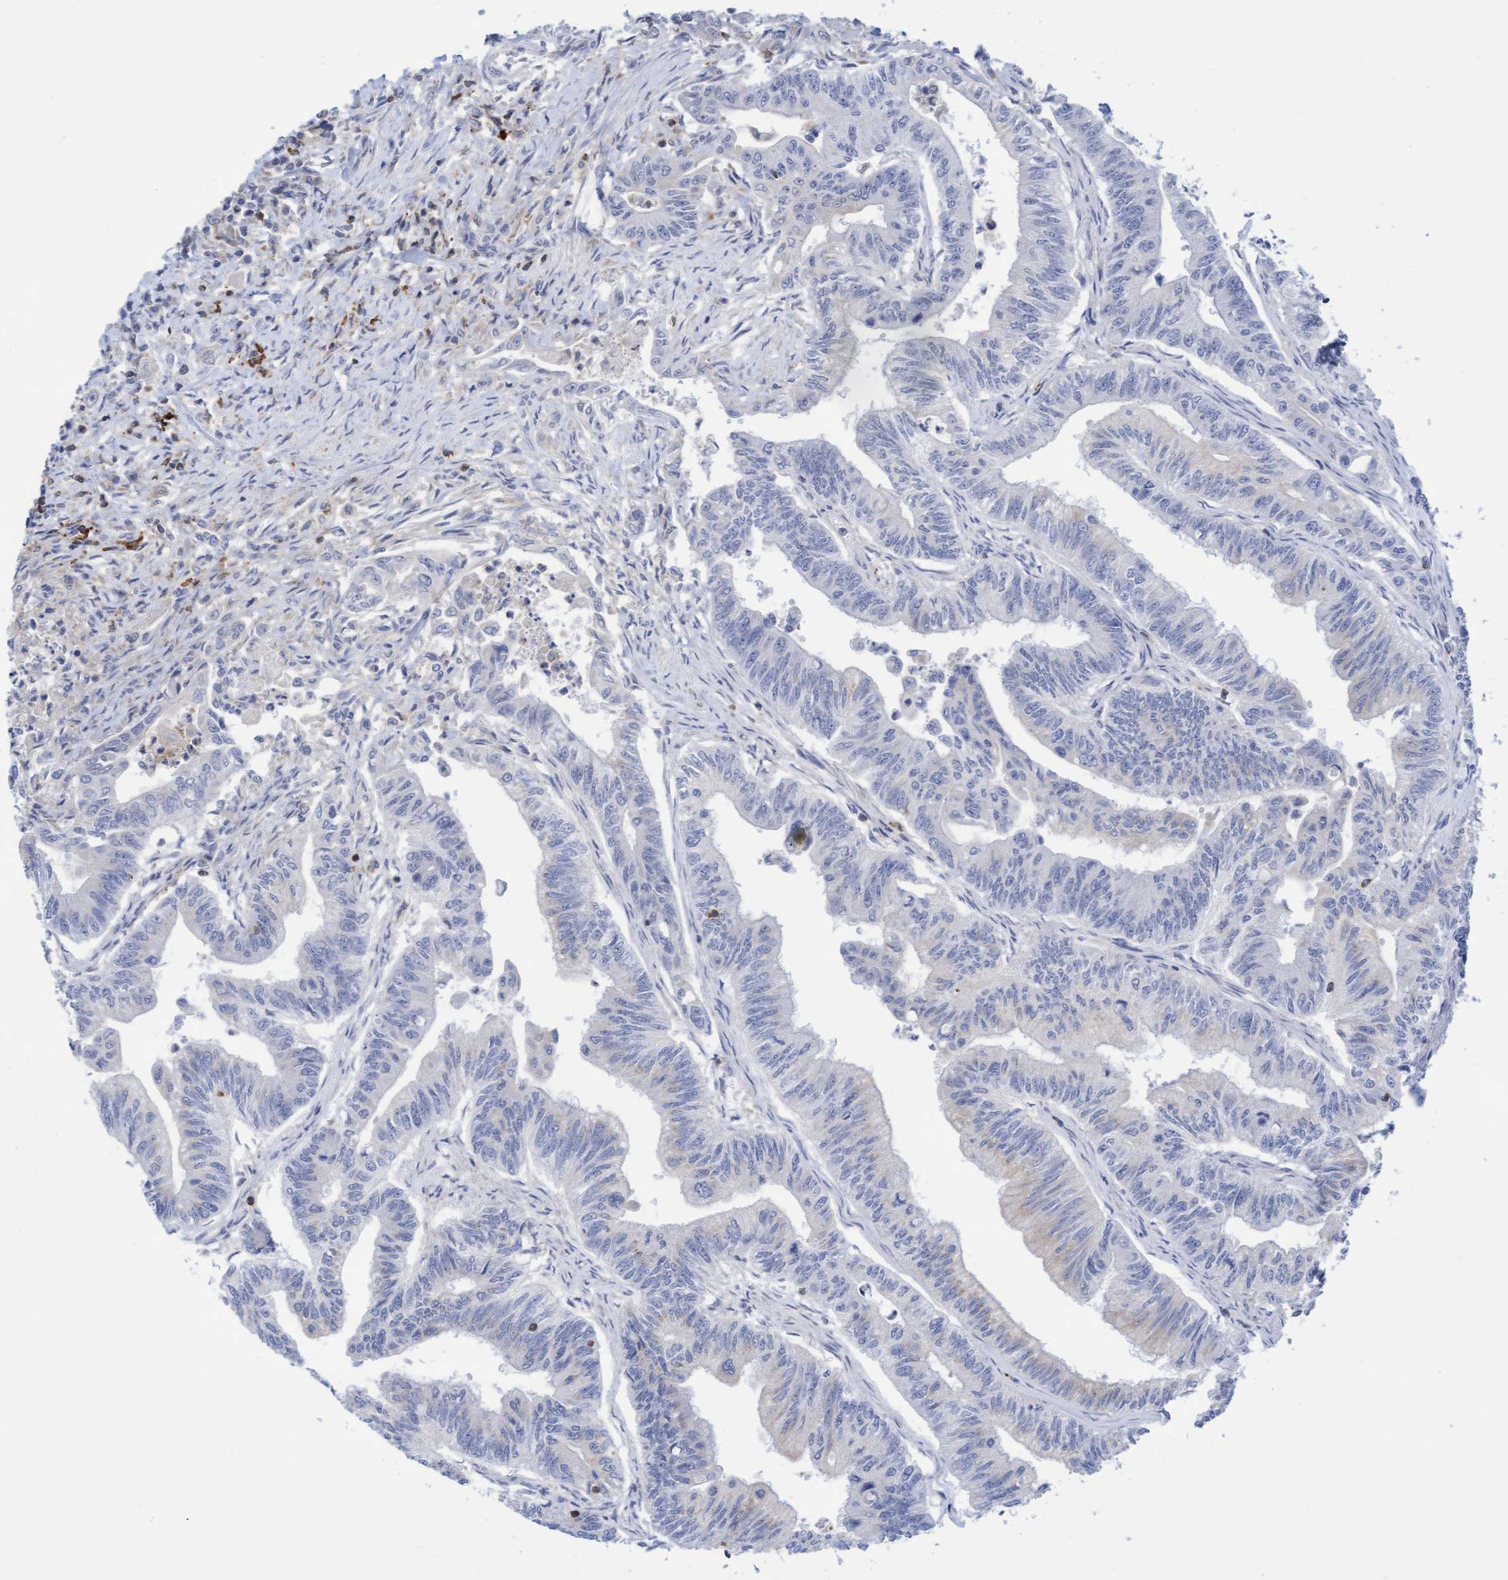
{"staining": {"intensity": "negative", "quantity": "none", "location": "none"}, "tissue": "colorectal cancer", "cell_type": "Tumor cells", "image_type": "cancer", "snomed": [{"axis": "morphology", "description": "Adenoma, NOS"}, {"axis": "morphology", "description": "Adenocarcinoma, NOS"}, {"axis": "topography", "description": "Colon"}], "caption": "A micrograph of human colorectal adenocarcinoma is negative for staining in tumor cells.", "gene": "FNBP1", "patient": {"sex": "male", "age": 79}}